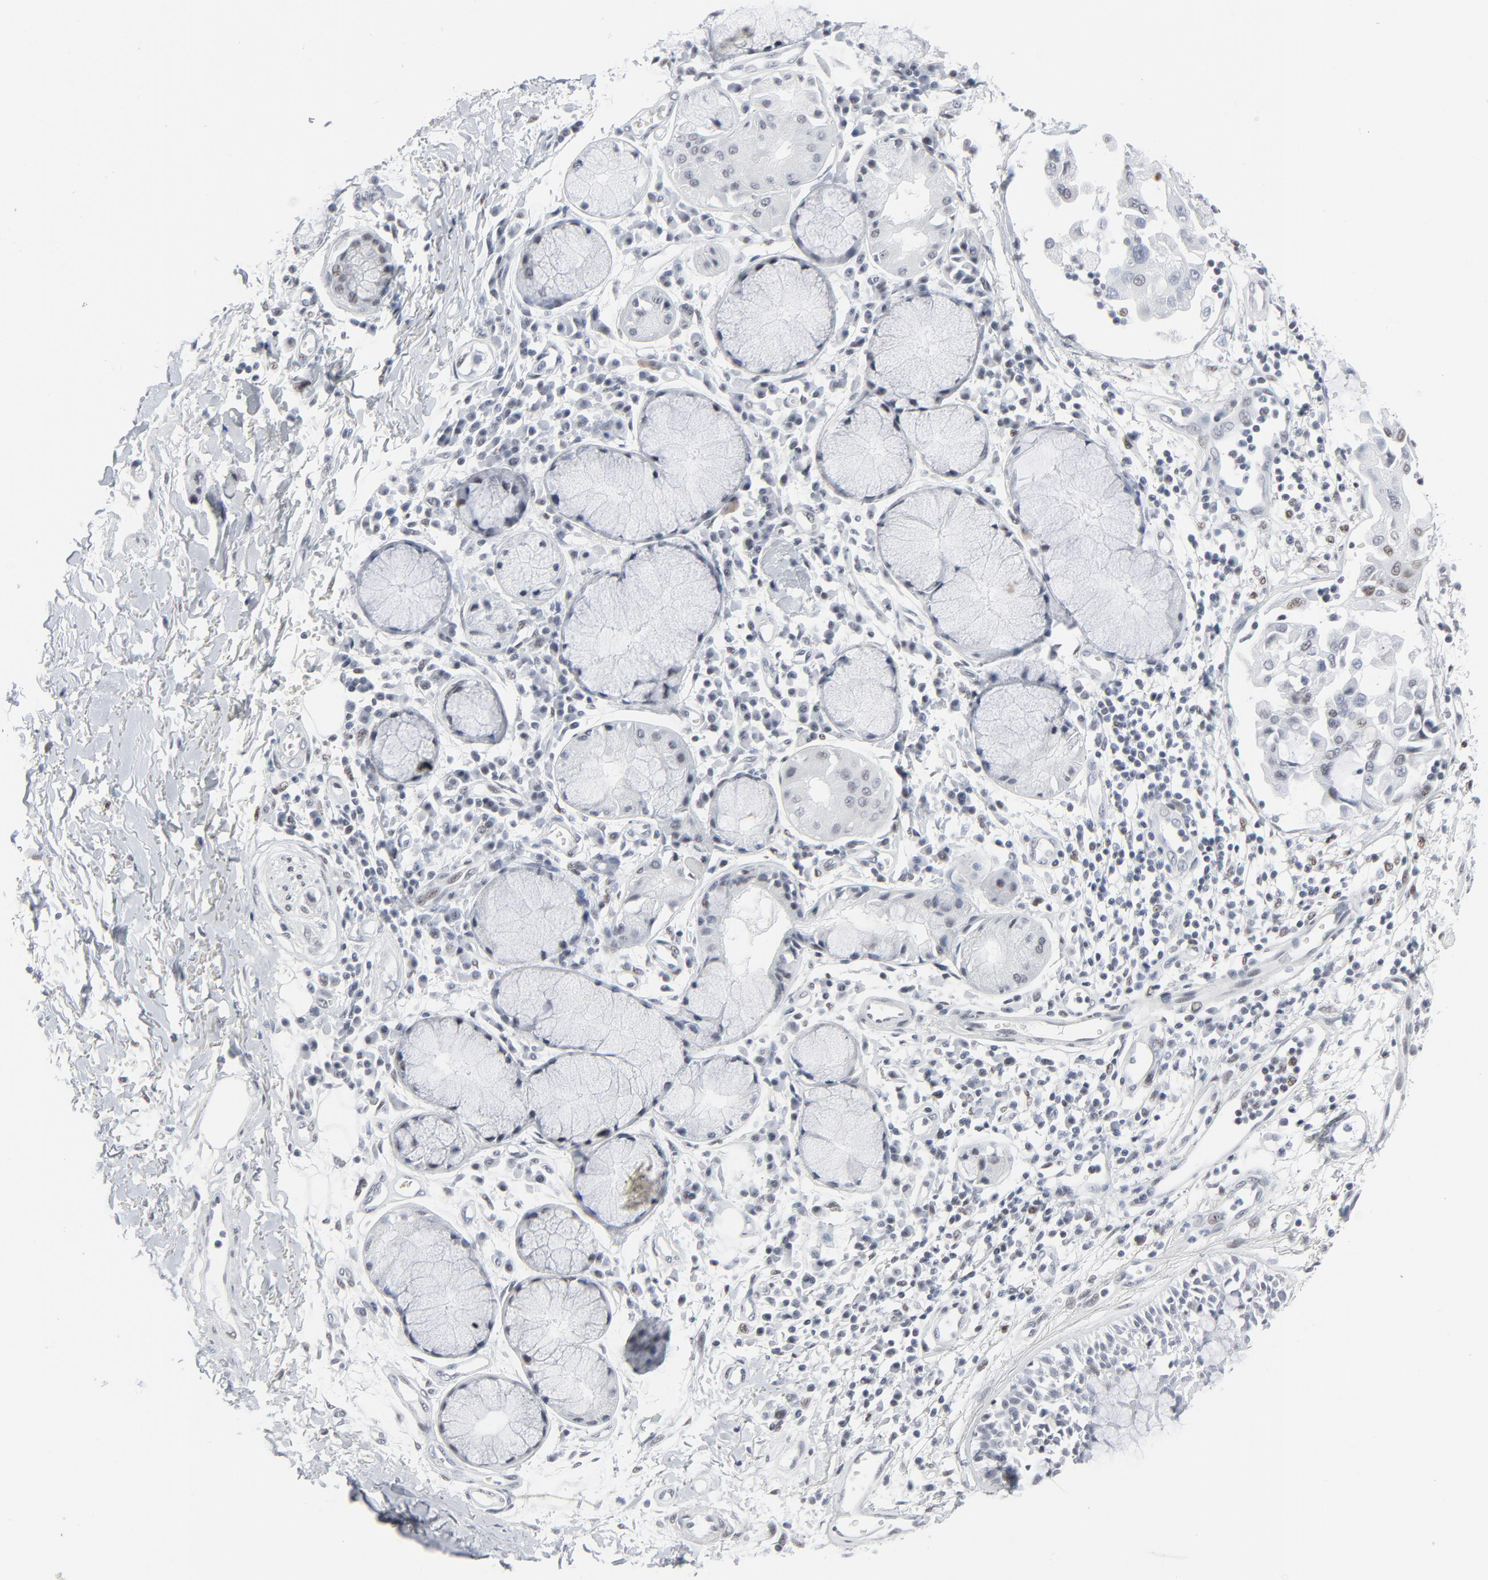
{"staining": {"intensity": "negative", "quantity": "none", "location": "none"}, "tissue": "adipose tissue", "cell_type": "Adipocytes", "image_type": "normal", "snomed": [{"axis": "morphology", "description": "Normal tissue, NOS"}, {"axis": "morphology", "description": "Adenocarcinoma, NOS"}, {"axis": "topography", "description": "Cartilage tissue"}, {"axis": "topography", "description": "Bronchus"}, {"axis": "topography", "description": "Lung"}], "caption": "Immunohistochemistry photomicrograph of unremarkable adipose tissue stained for a protein (brown), which demonstrates no positivity in adipocytes.", "gene": "SIRT1", "patient": {"sex": "female", "age": 67}}